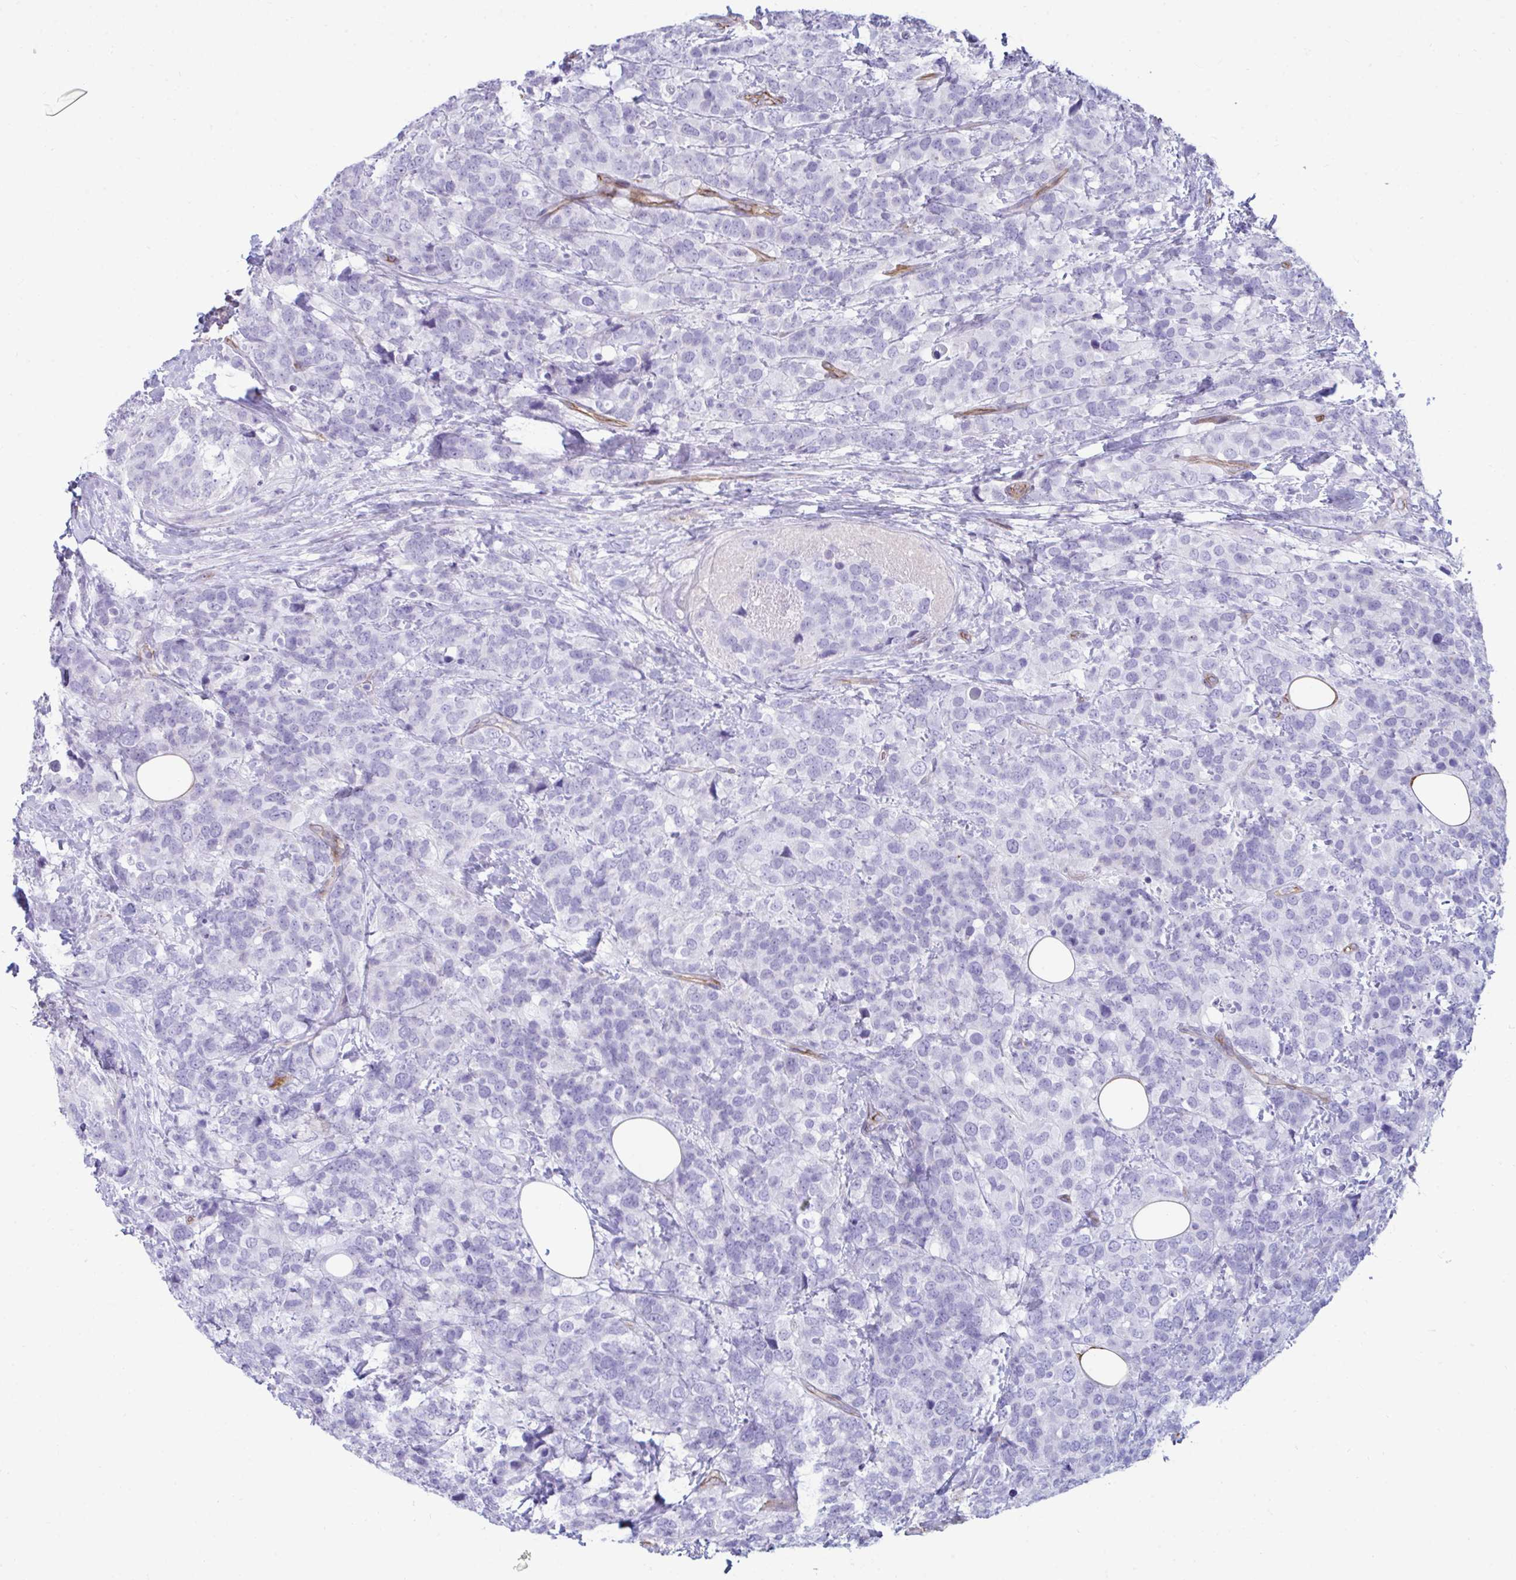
{"staining": {"intensity": "negative", "quantity": "none", "location": "none"}, "tissue": "breast cancer", "cell_type": "Tumor cells", "image_type": "cancer", "snomed": [{"axis": "morphology", "description": "Lobular carcinoma"}, {"axis": "topography", "description": "Breast"}], "caption": "Immunohistochemistry (IHC) micrograph of lobular carcinoma (breast) stained for a protein (brown), which shows no staining in tumor cells.", "gene": "UBL3", "patient": {"sex": "female", "age": 59}}